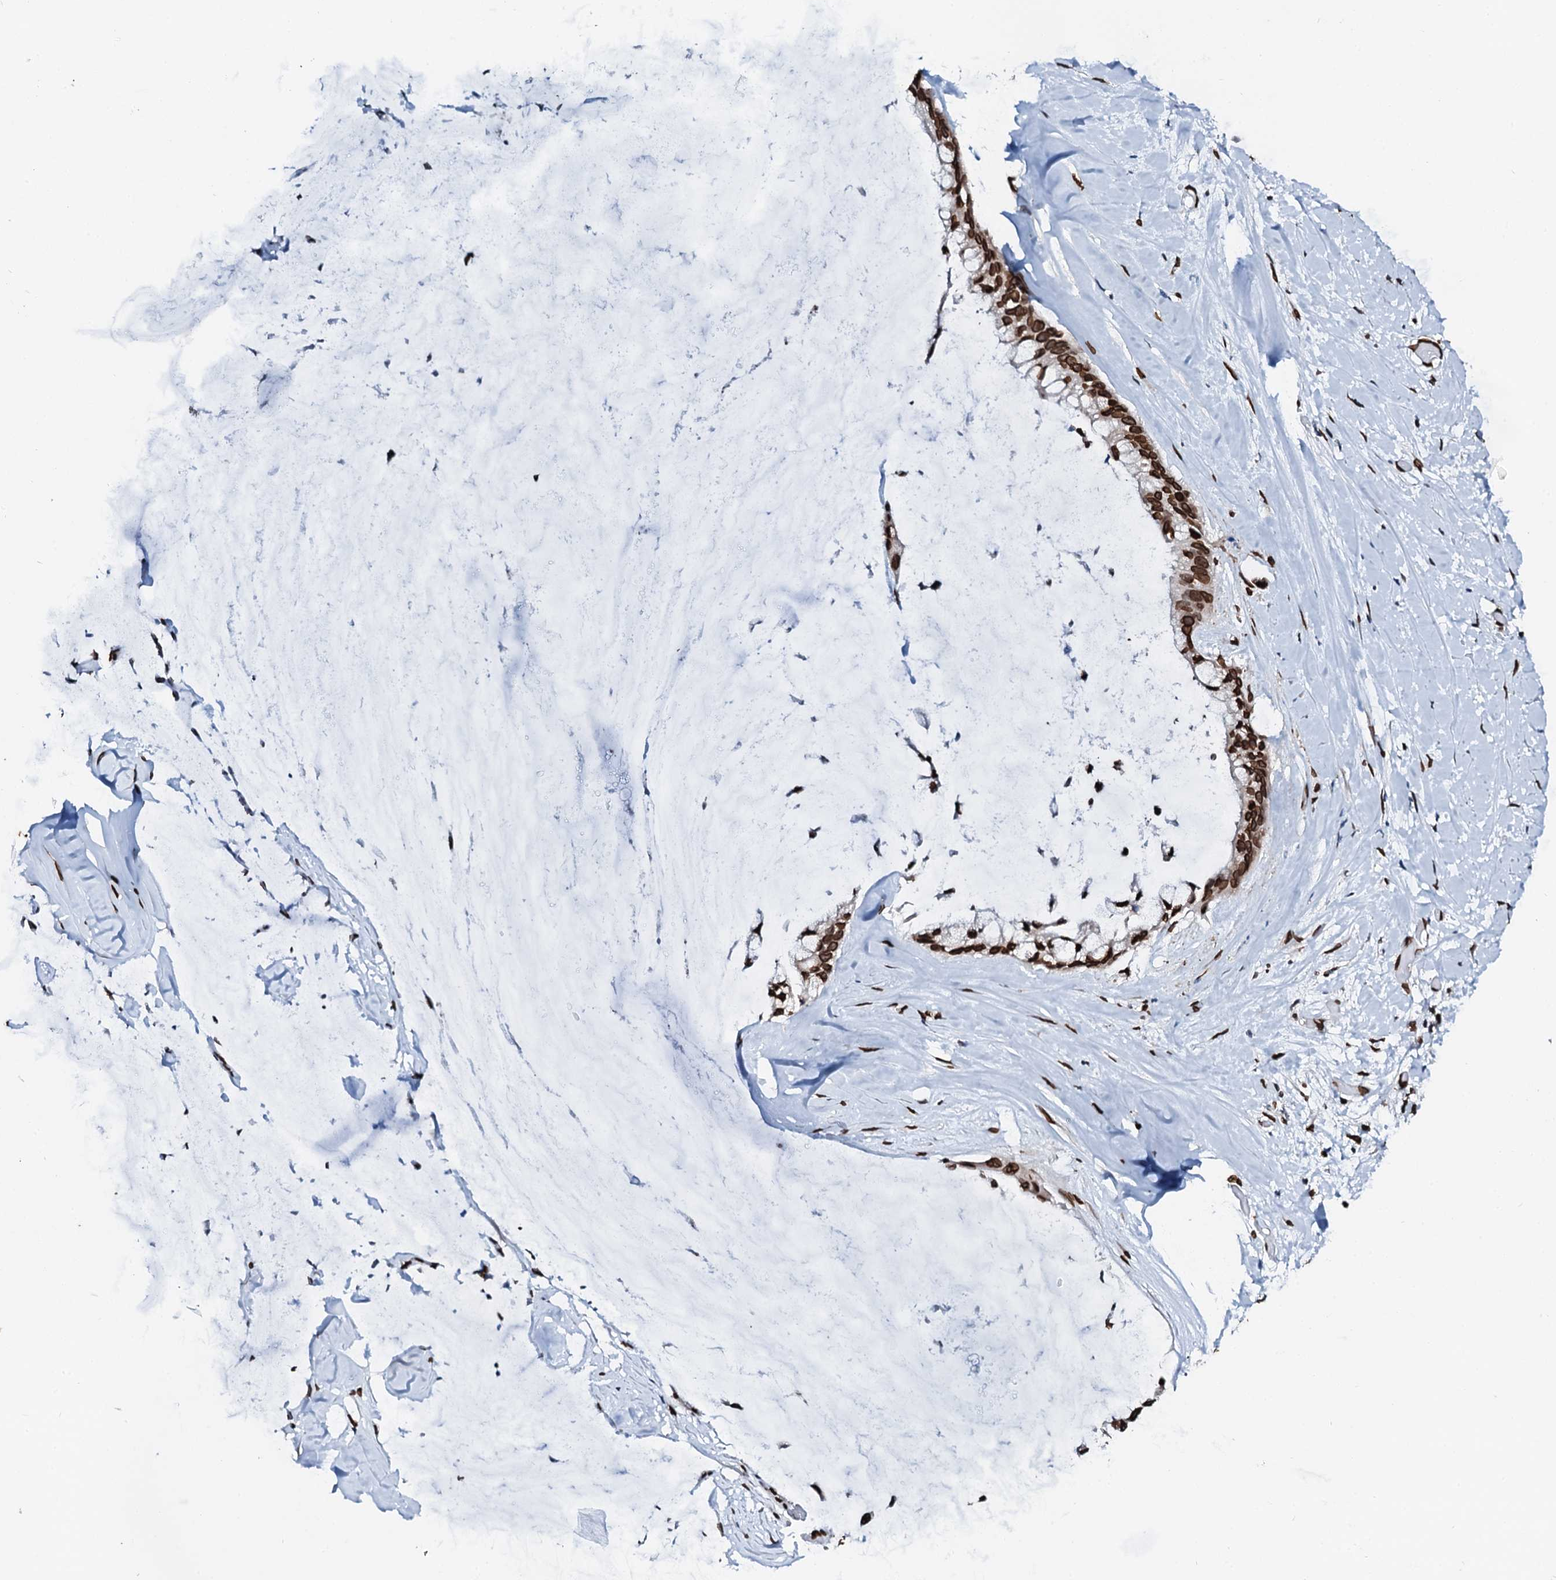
{"staining": {"intensity": "strong", "quantity": ">75%", "location": "nuclear"}, "tissue": "ovarian cancer", "cell_type": "Tumor cells", "image_type": "cancer", "snomed": [{"axis": "morphology", "description": "Cystadenocarcinoma, mucinous, NOS"}, {"axis": "topography", "description": "Ovary"}], "caption": "Immunohistochemistry (IHC) histopathology image of neoplastic tissue: human ovarian cancer stained using IHC demonstrates high levels of strong protein expression localized specifically in the nuclear of tumor cells, appearing as a nuclear brown color.", "gene": "KATNAL2", "patient": {"sex": "female", "age": 39}}